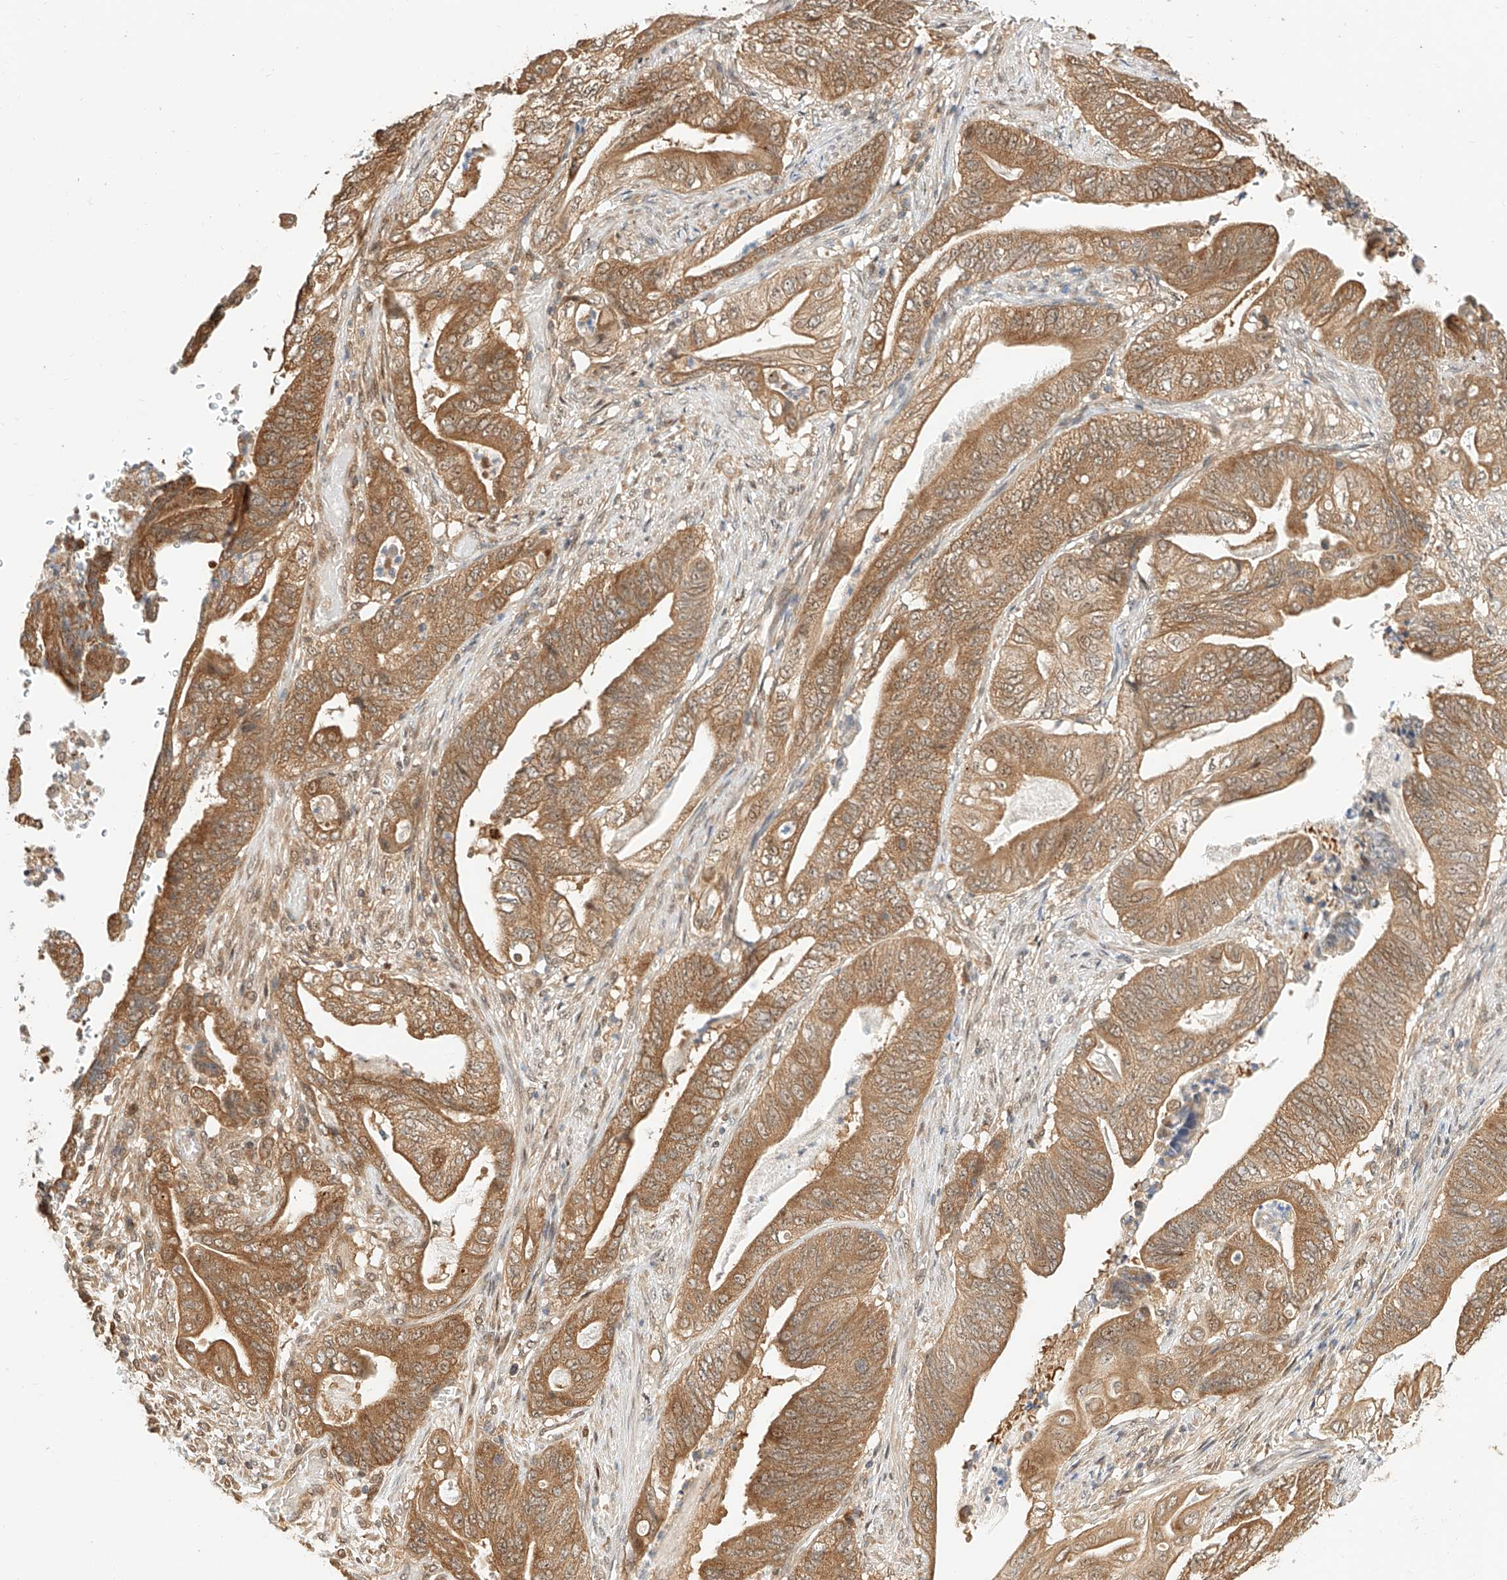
{"staining": {"intensity": "moderate", "quantity": ">75%", "location": "cytoplasmic/membranous"}, "tissue": "stomach cancer", "cell_type": "Tumor cells", "image_type": "cancer", "snomed": [{"axis": "morphology", "description": "Adenocarcinoma, NOS"}, {"axis": "topography", "description": "Stomach"}], "caption": "Immunohistochemical staining of human stomach adenocarcinoma demonstrates medium levels of moderate cytoplasmic/membranous protein positivity in about >75% of tumor cells.", "gene": "EIF4H", "patient": {"sex": "female", "age": 73}}